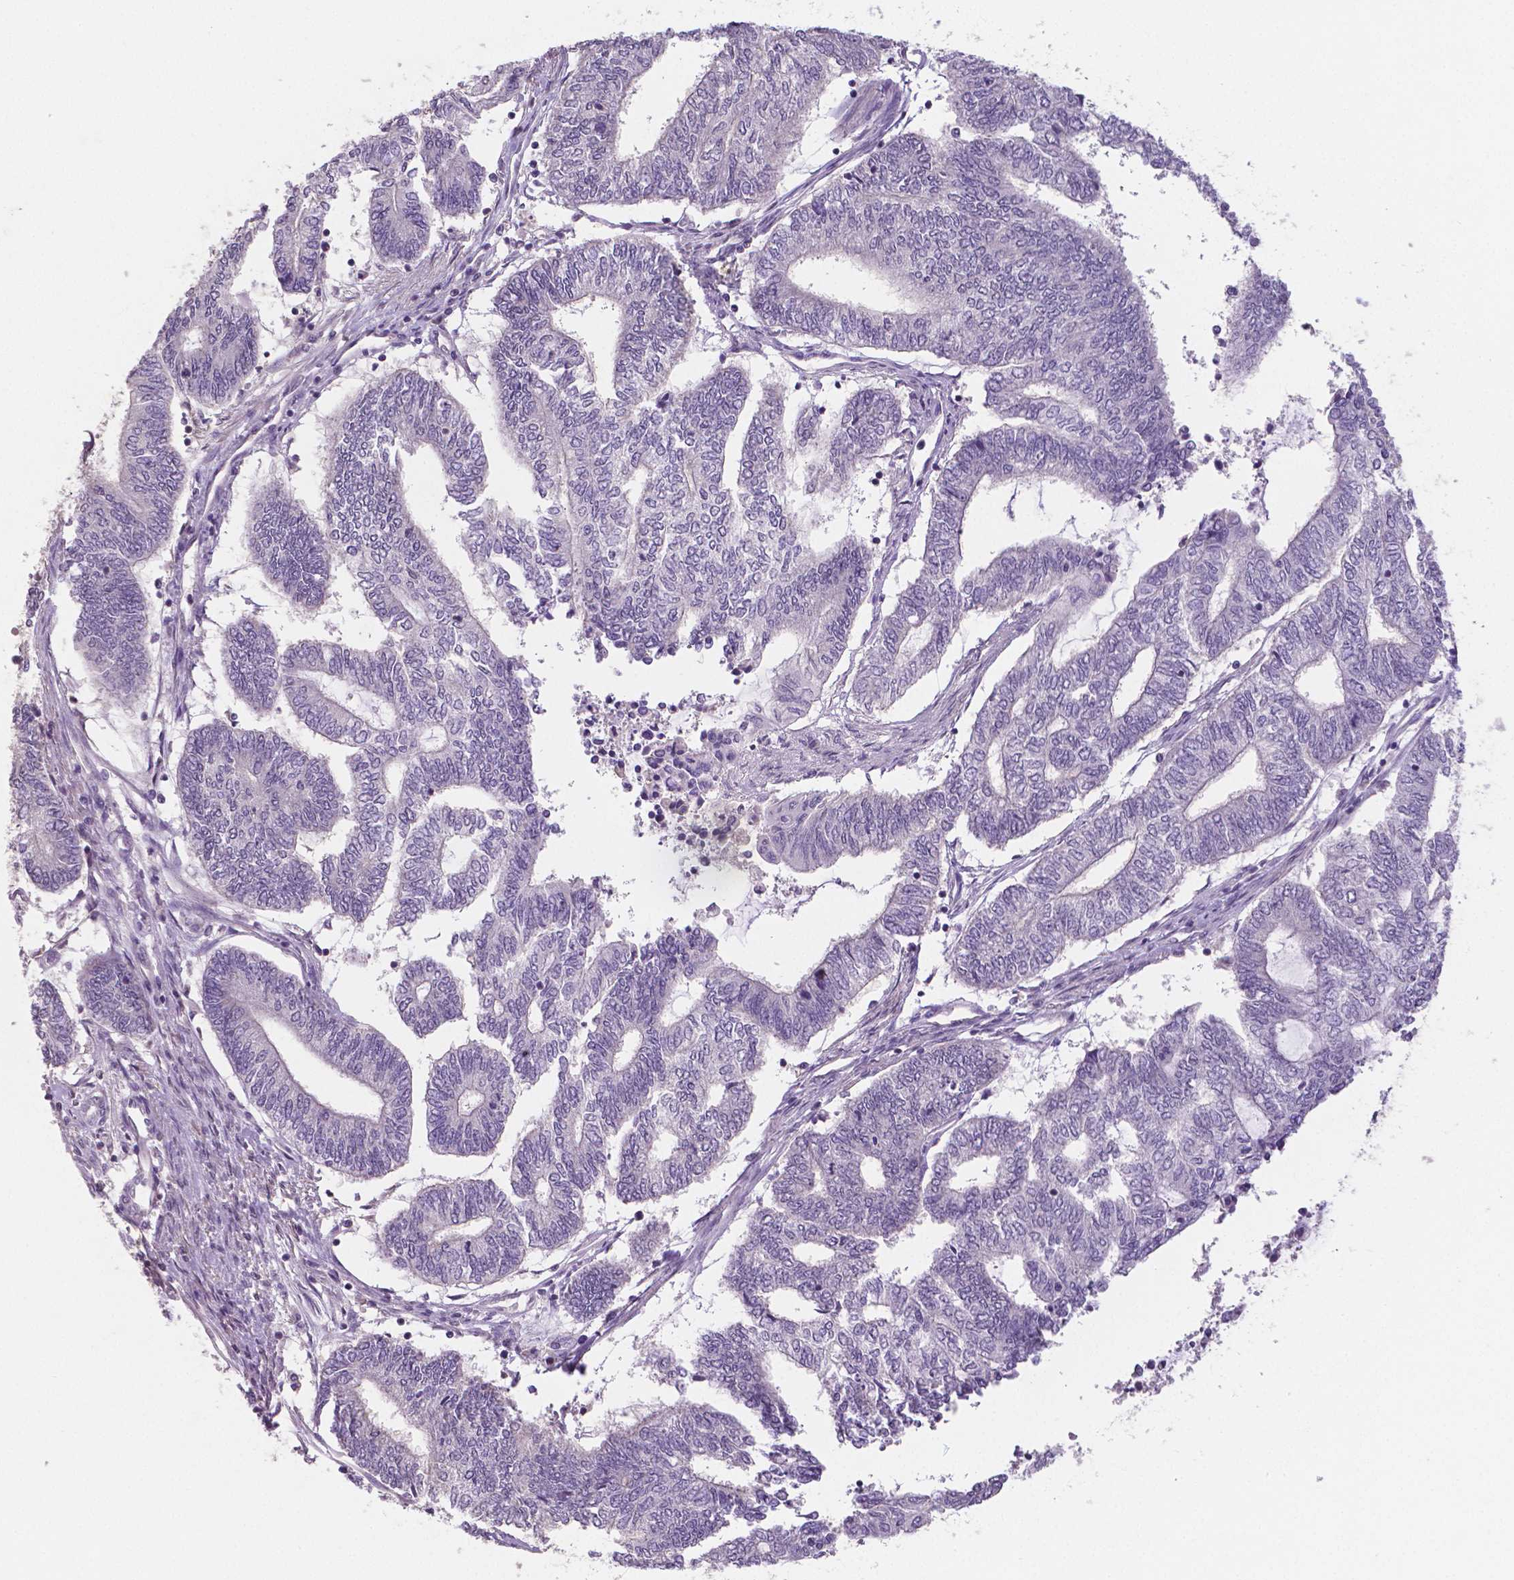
{"staining": {"intensity": "negative", "quantity": "none", "location": "none"}, "tissue": "endometrial cancer", "cell_type": "Tumor cells", "image_type": "cancer", "snomed": [{"axis": "morphology", "description": "Adenocarcinoma, NOS"}, {"axis": "topography", "description": "Uterus"}, {"axis": "topography", "description": "Endometrium"}], "caption": "This image is of endometrial cancer stained with immunohistochemistry (IHC) to label a protein in brown with the nuclei are counter-stained blue. There is no staining in tumor cells.", "gene": "CRMP1", "patient": {"sex": "female", "age": 70}}